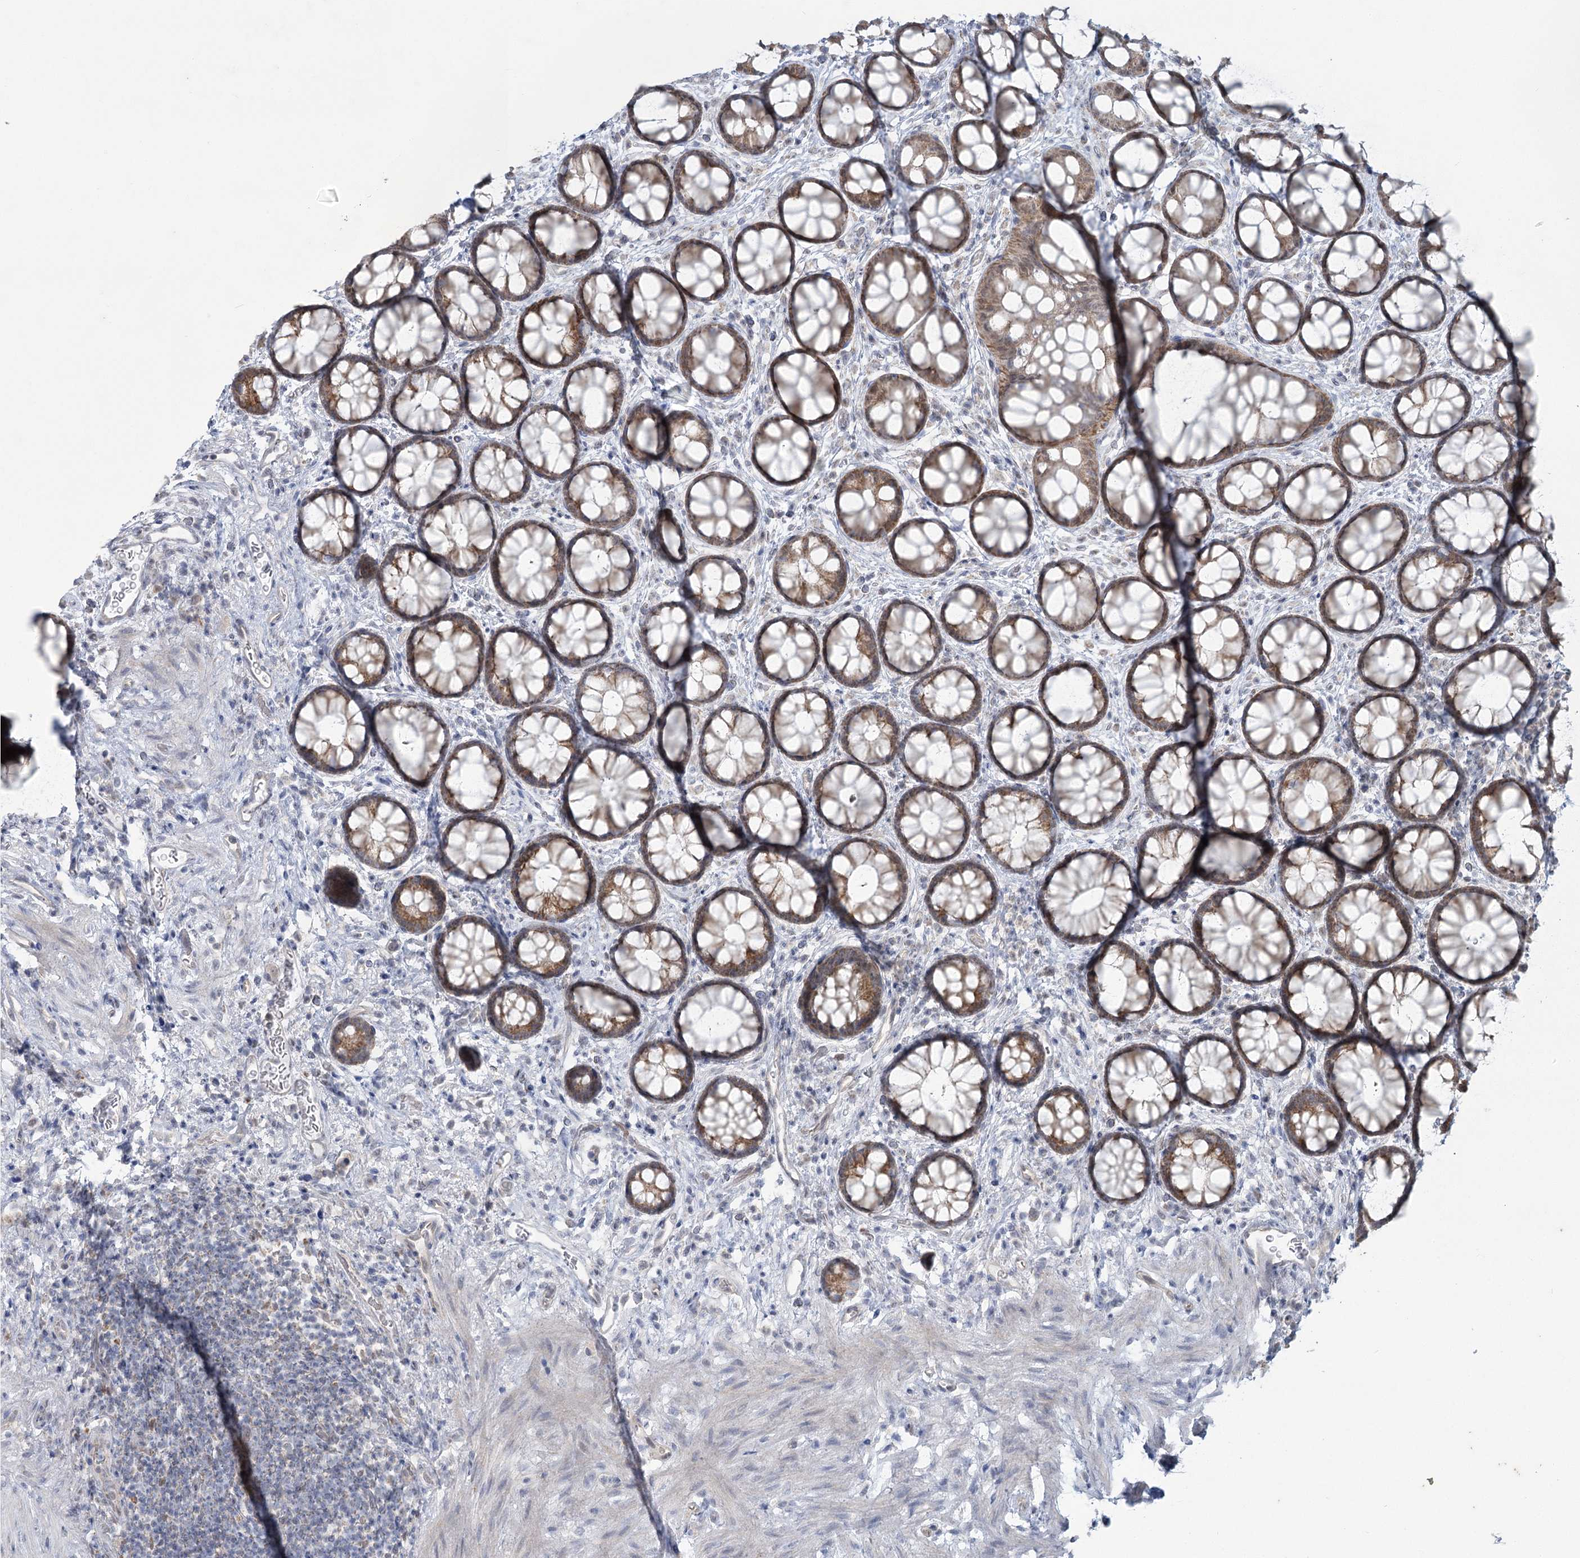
{"staining": {"intensity": "negative", "quantity": "none", "location": "none"}, "tissue": "colon", "cell_type": "Endothelial cells", "image_type": "normal", "snomed": [{"axis": "morphology", "description": "Normal tissue, NOS"}, {"axis": "topography", "description": "Colon"}], "caption": "The IHC micrograph has no significant positivity in endothelial cells of colon.", "gene": "MTG1", "patient": {"sex": "female", "age": 82}}